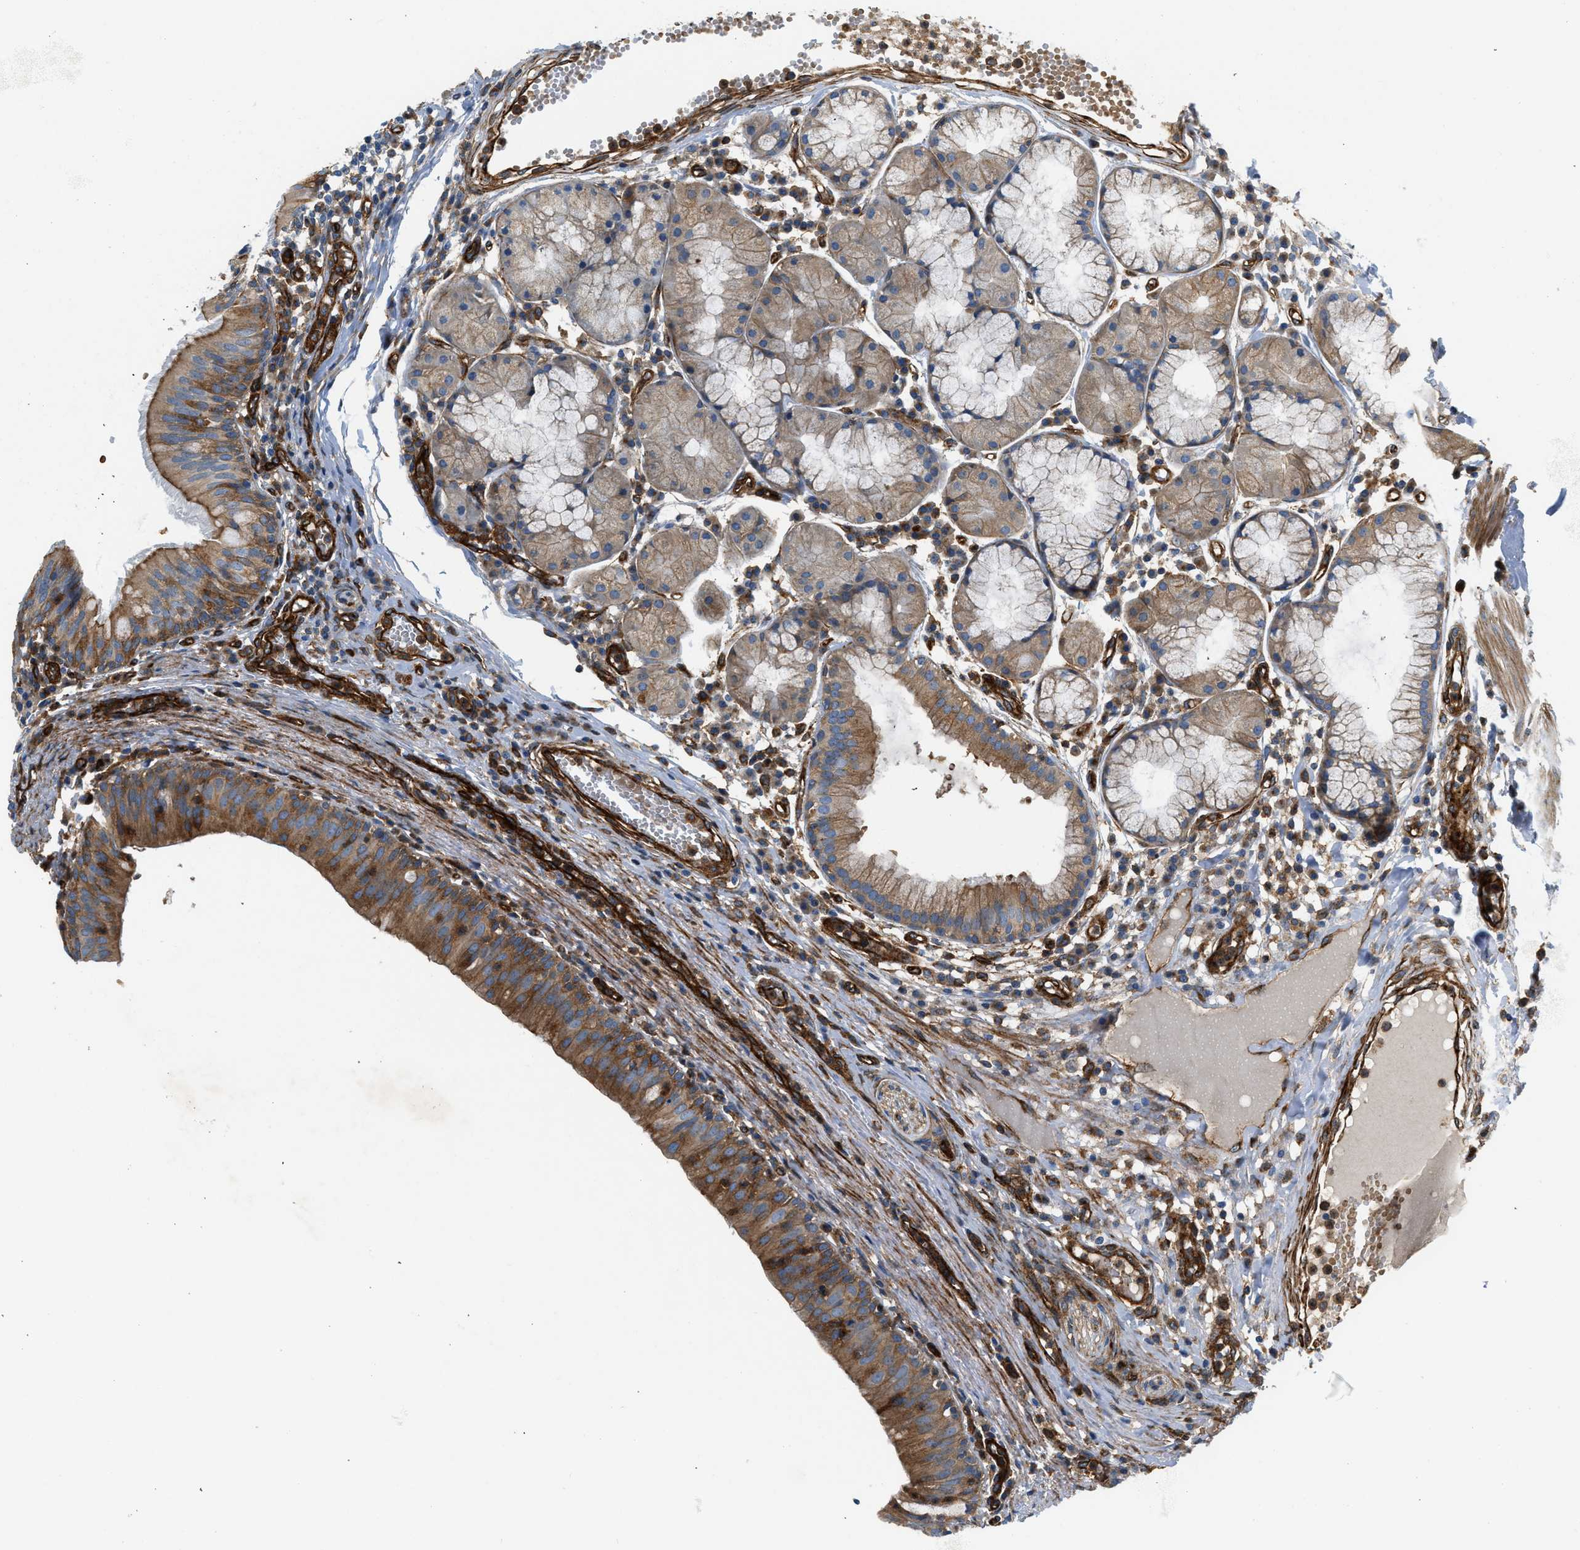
{"staining": {"intensity": "moderate", "quantity": ">75%", "location": "cytoplasmic/membranous"}, "tissue": "carcinoid", "cell_type": "Tumor cells", "image_type": "cancer", "snomed": [{"axis": "morphology", "description": "Carcinoid, malignant, NOS"}, {"axis": "topography", "description": "Lung"}], "caption": "Human carcinoid (malignant) stained with a brown dye exhibits moderate cytoplasmic/membranous positive staining in about >75% of tumor cells.", "gene": "HIP1", "patient": {"sex": "male", "age": 30}}